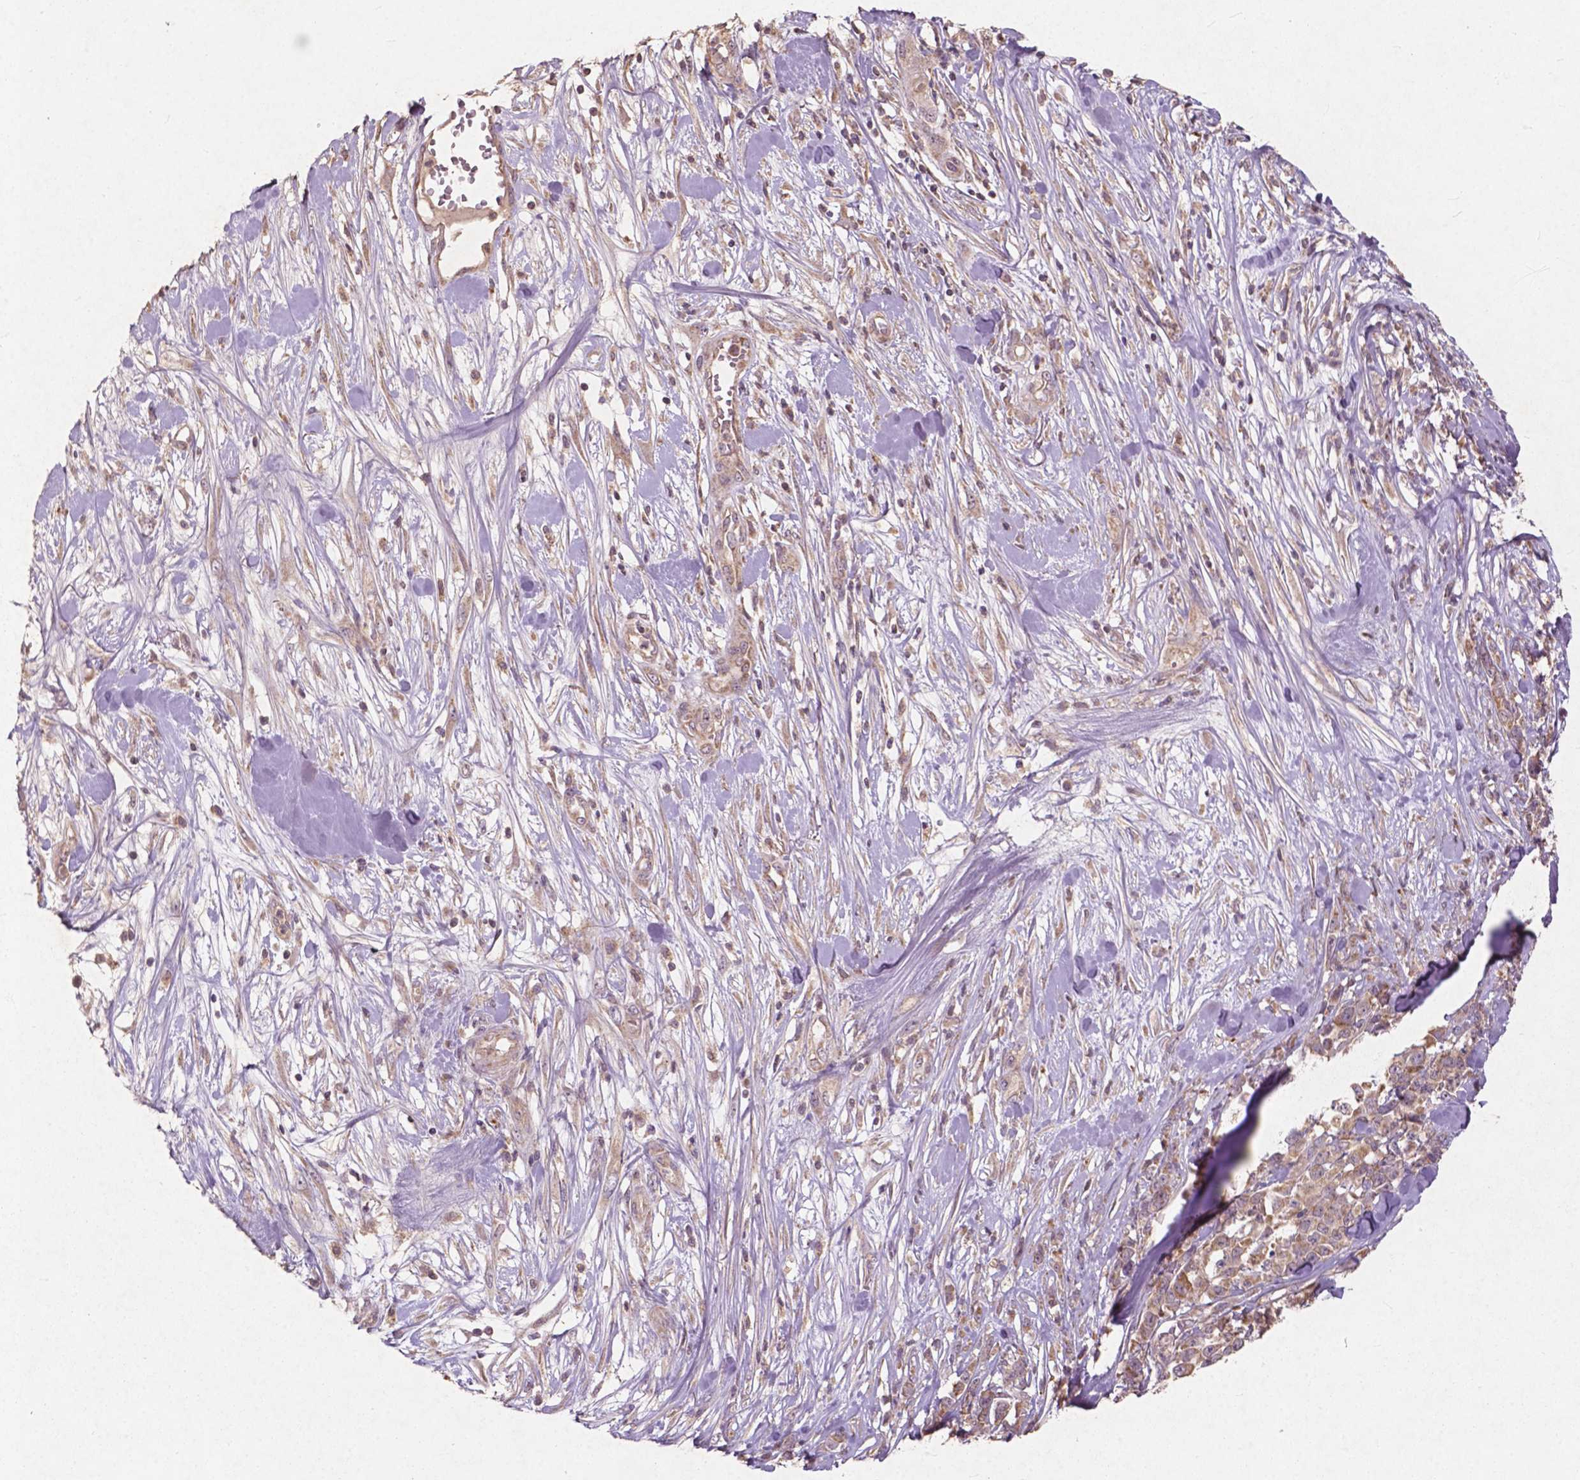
{"staining": {"intensity": "moderate", "quantity": ">75%", "location": "cytoplasmic/membranous"}, "tissue": "melanoma", "cell_type": "Tumor cells", "image_type": "cancer", "snomed": [{"axis": "morphology", "description": "Malignant melanoma, Metastatic site"}, {"axis": "topography", "description": "Skin"}], "caption": "Immunohistochemistry (IHC) of human malignant melanoma (metastatic site) shows medium levels of moderate cytoplasmic/membranous positivity in approximately >75% of tumor cells.", "gene": "ST6GALNAC5", "patient": {"sex": "male", "age": 84}}